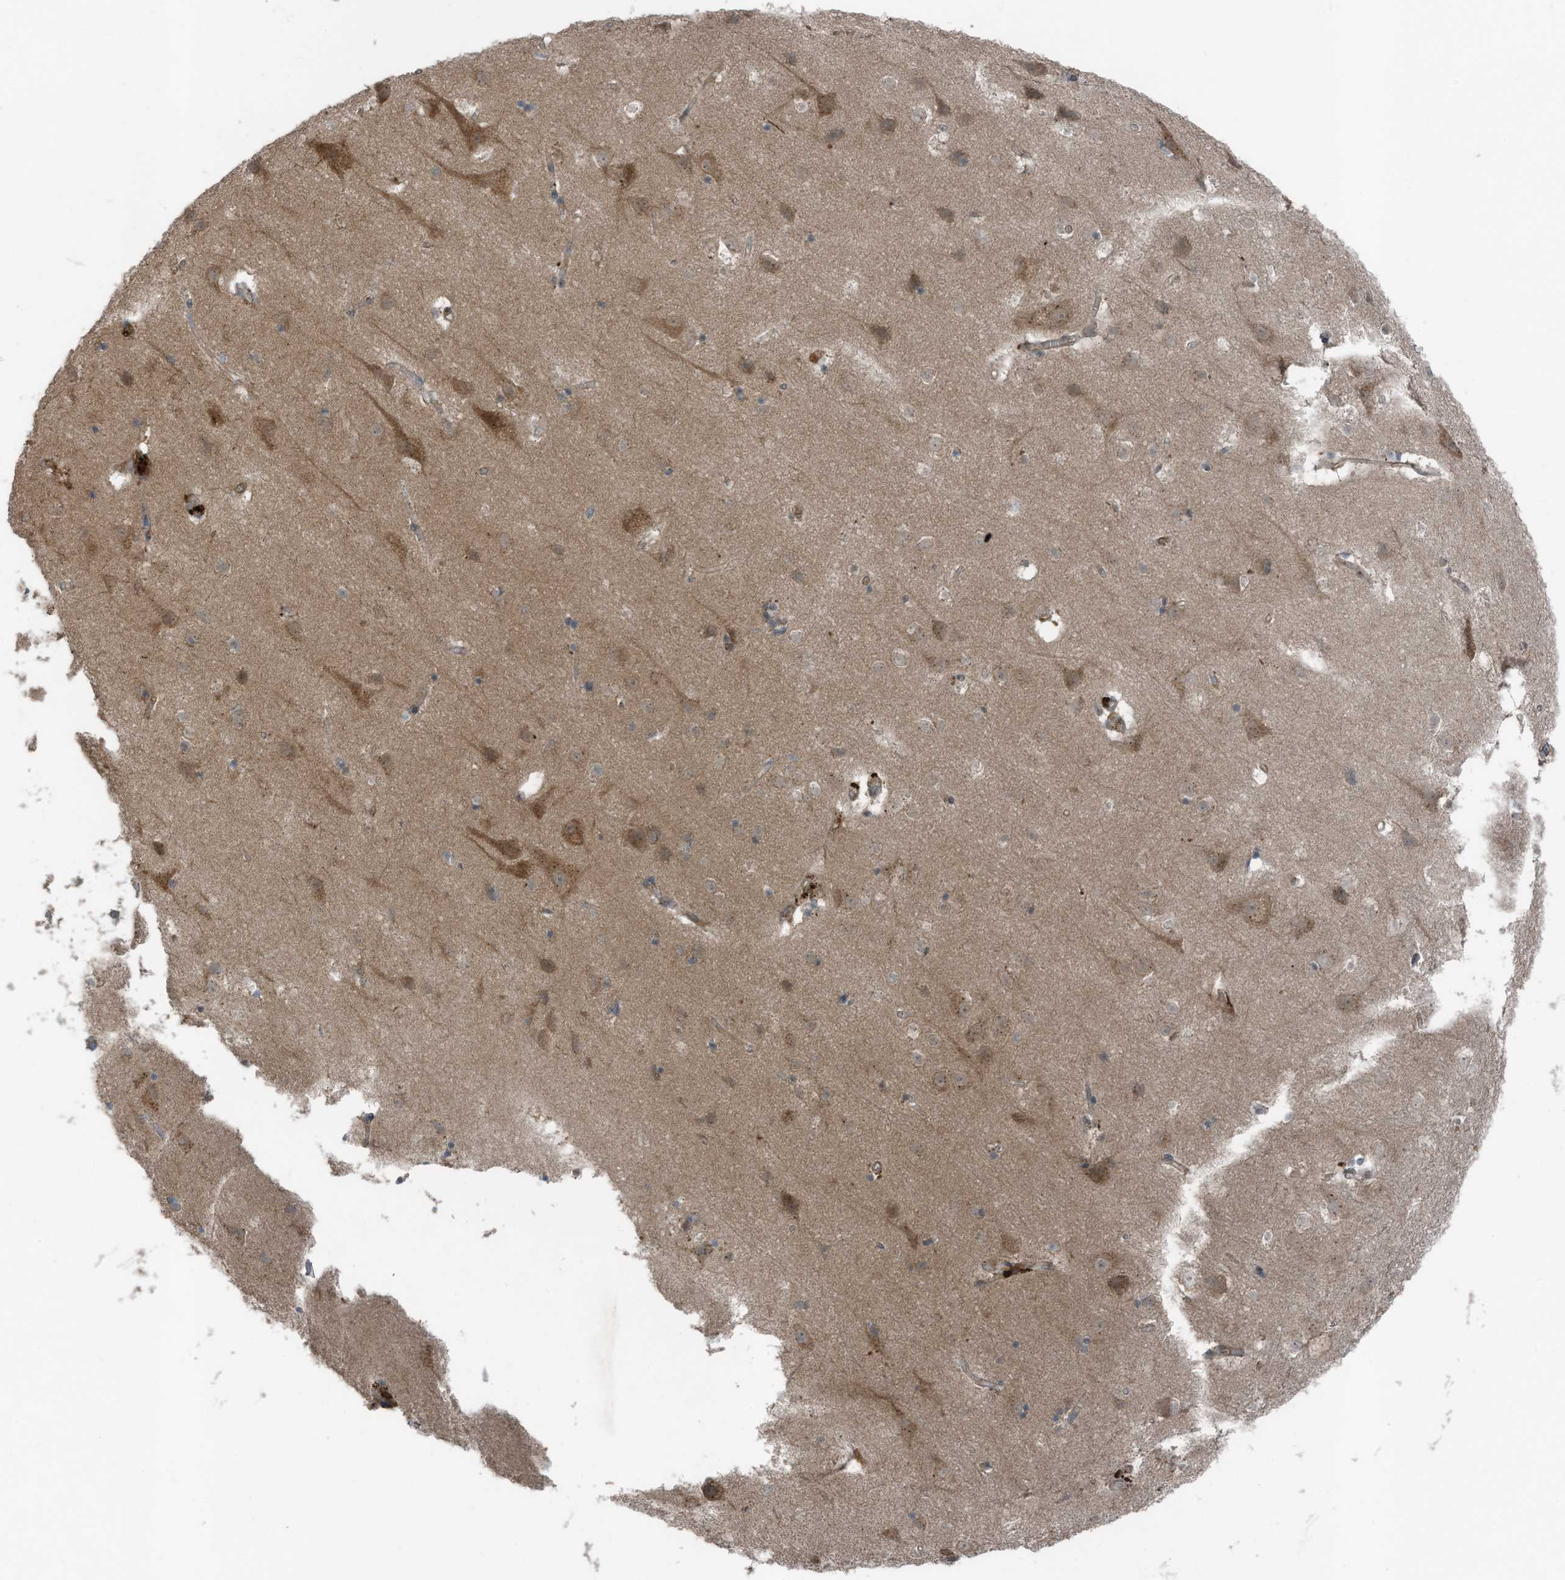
{"staining": {"intensity": "moderate", "quantity": ">75%", "location": "cytoplasmic/membranous"}, "tissue": "cerebral cortex", "cell_type": "Endothelial cells", "image_type": "normal", "snomed": [{"axis": "morphology", "description": "Normal tissue, NOS"}, {"axis": "topography", "description": "Cerebral cortex"}], "caption": "Immunohistochemical staining of benign cerebral cortex reveals medium levels of moderate cytoplasmic/membranous staining in approximately >75% of endothelial cells.", "gene": "TXNDC9", "patient": {"sex": "male", "age": 54}}